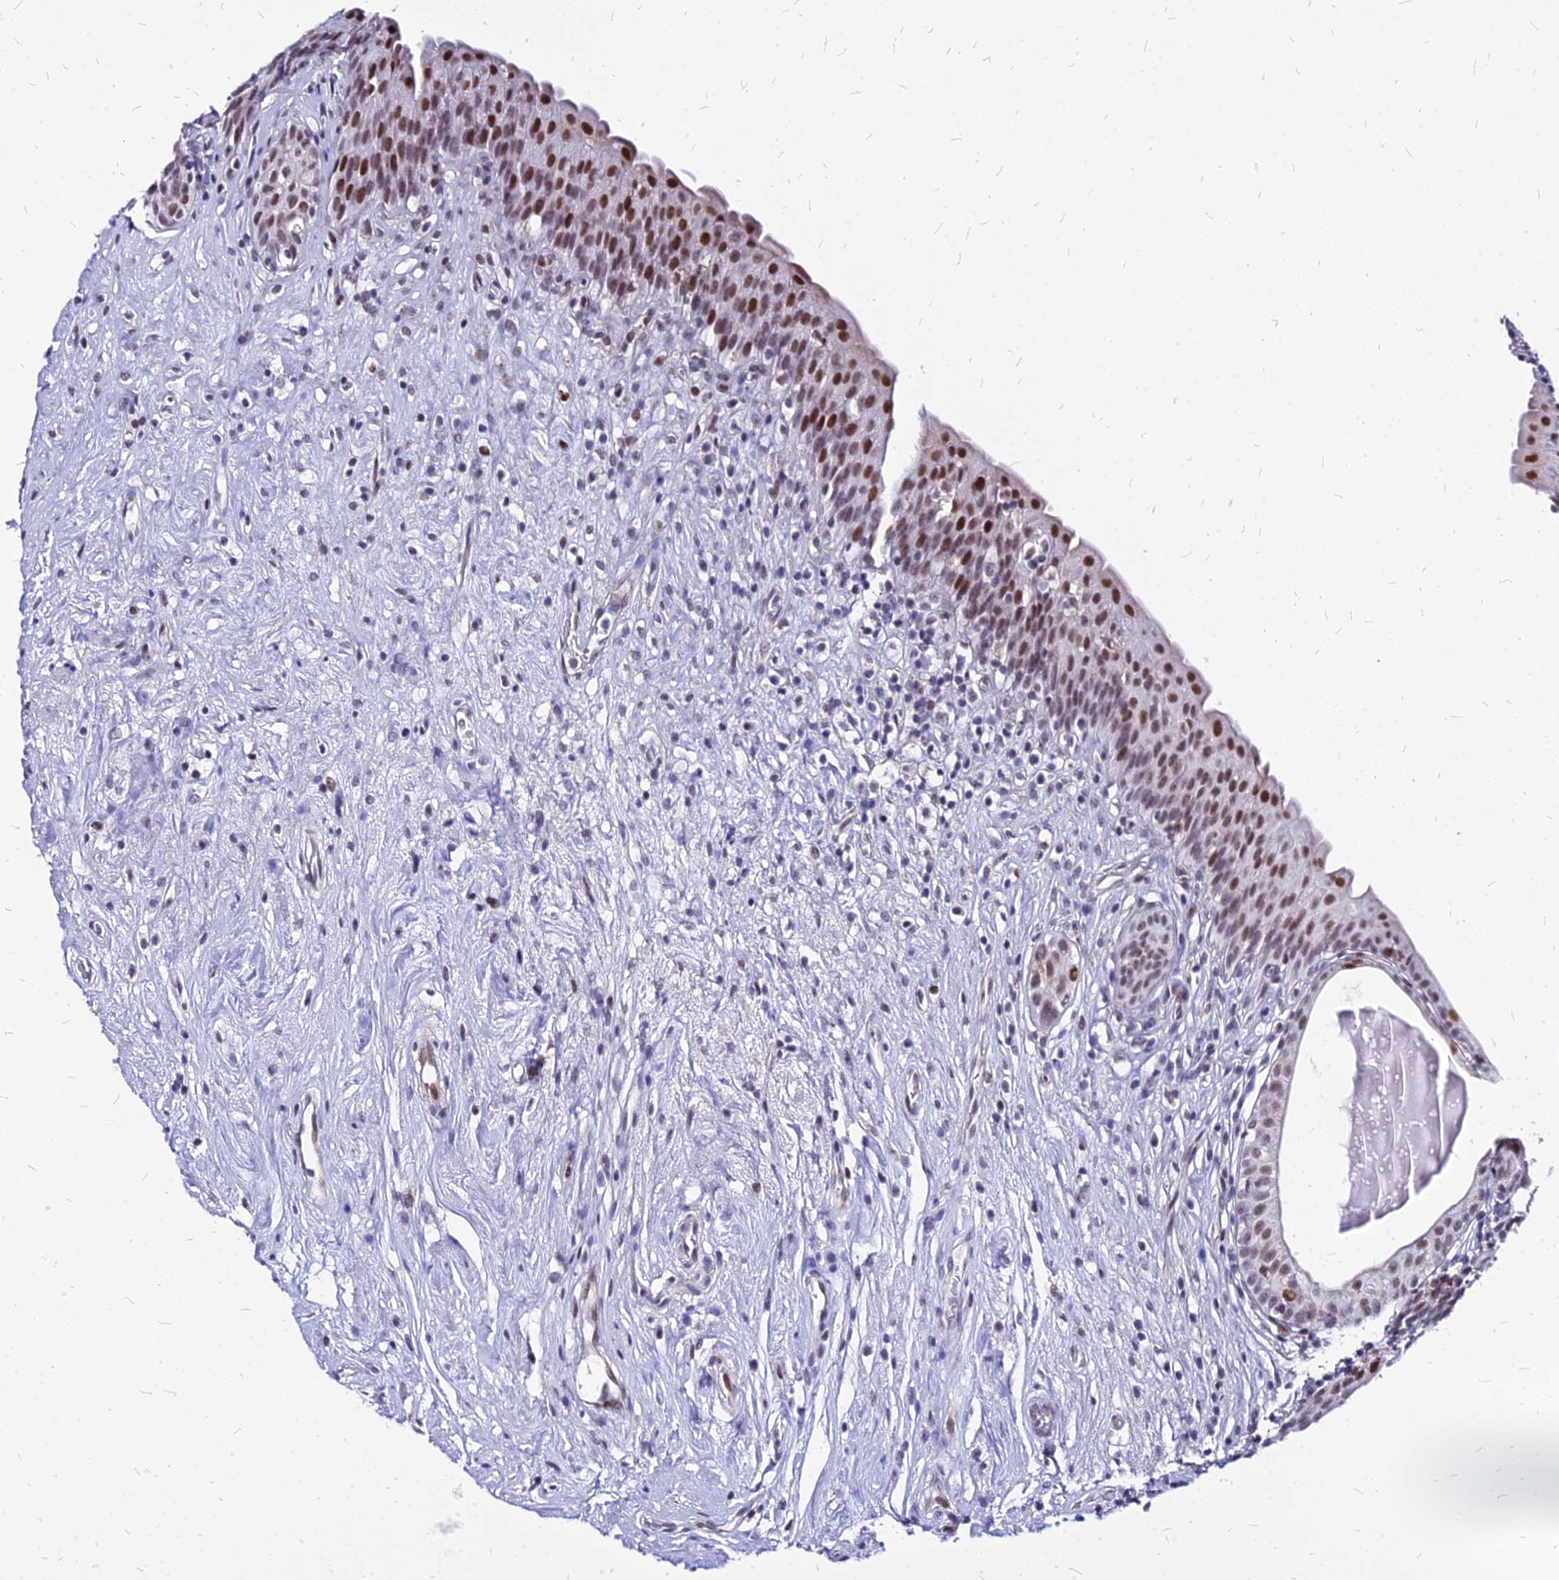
{"staining": {"intensity": "strong", "quantity": ">75%", "location": "nuclear"}, "tissue": "urinary bladder", "cell_type": "Urothelial cells", "image_type": "normal", "snomed": [{"axis": "morphology", "description": "Normal tissue, NOS"}, {"axis": "topography", "description": "Urinary bladder"}], "caption": "Normal urinary bladder exhibits strong nuclear staining in approximately >75% of urothelial cells (Stains: DAB (3,3'-diaminobenzidine) in brown, nuclei in blue, Microscopy: brightfield microscopy at high magnification)..", "gene": "FDX2", "patient": {"sex": "male", "age": 83}}